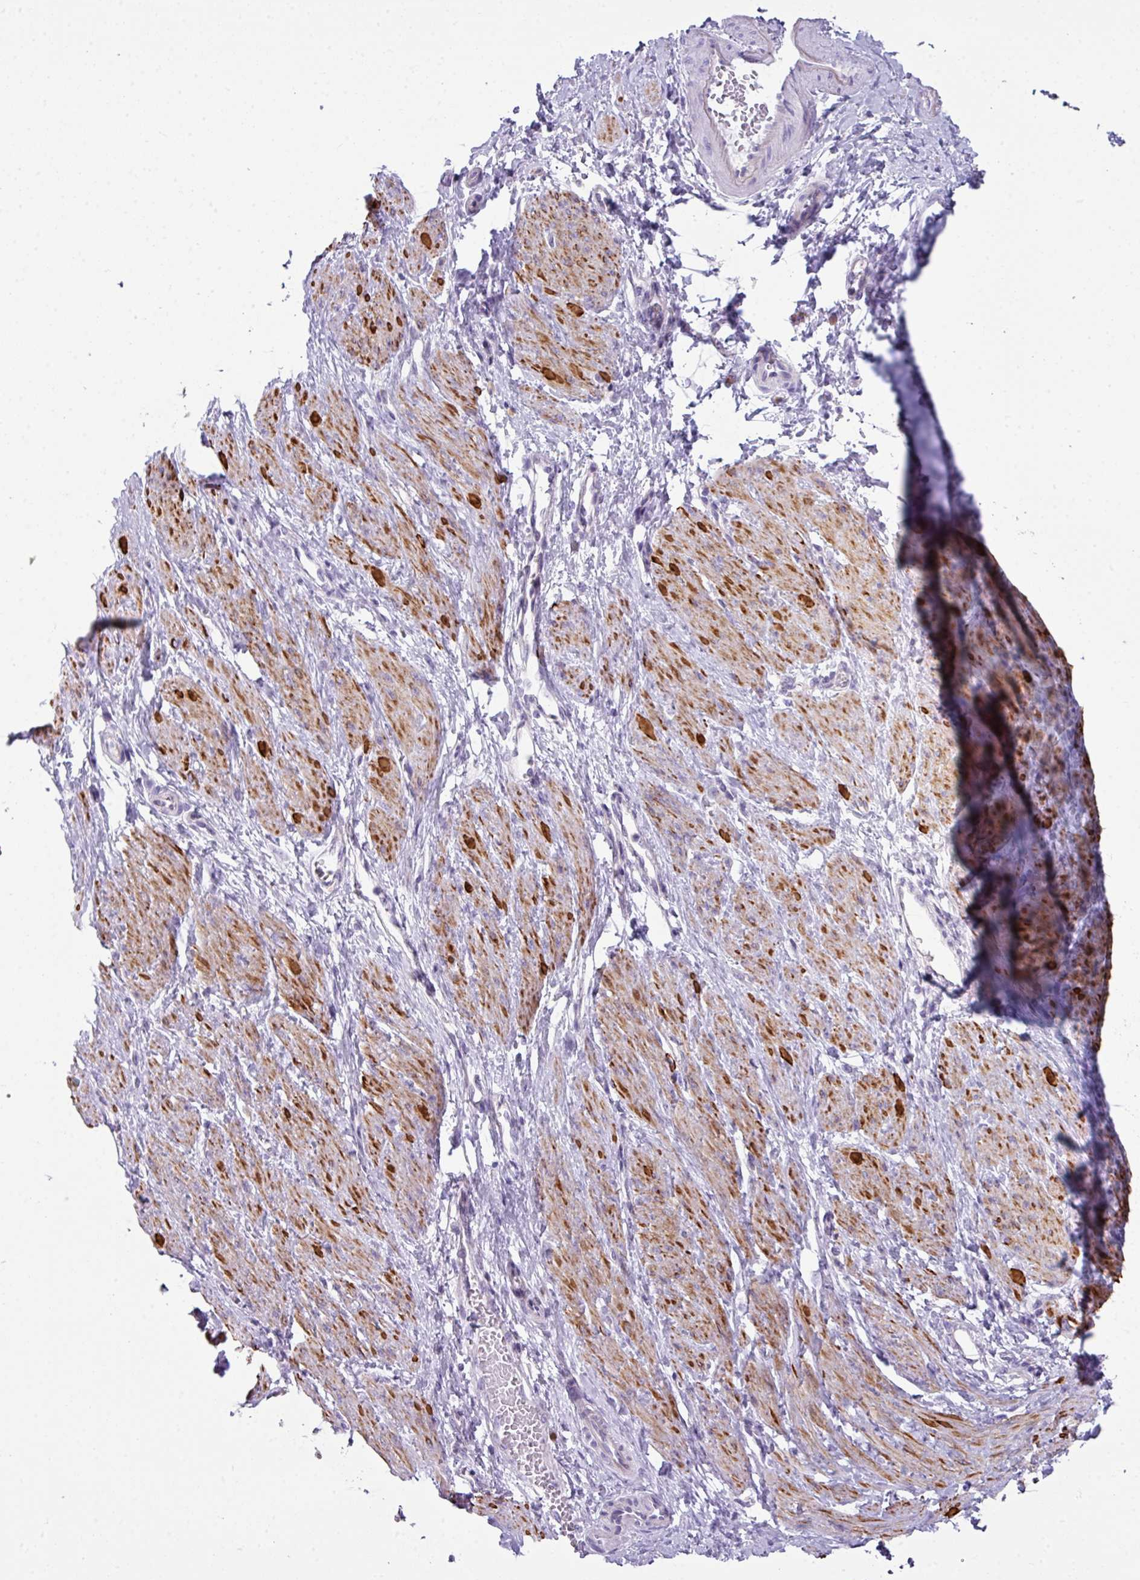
{"staining": {"intensity": "strong", "quantity": "25%-75%", "location": "cytoplasmic/membranous"}, "tissue": "smooth muscle", "cell_type": "Smooth muscle cells", "image_type": "normal", "snomed": [{"axis": "morphology", "description": "Normal tissue, NOS"}, {"axis": "topography", "description": "Smooth muscle"}, {"axis": "topography", "description": "Uterus"}], "caption": "Immunohistochemical staining of benign smooth muscle exhibits strong cytoplasmic/membranous protein positivity in about 25%-75% of smooth muscle cells. (DAB (3,3'-diaminobenzidine) IHC with brightfield microscopy, high magnification).", "gene": "ABCC5", "patient": {"sex": "female", "age": 39}}